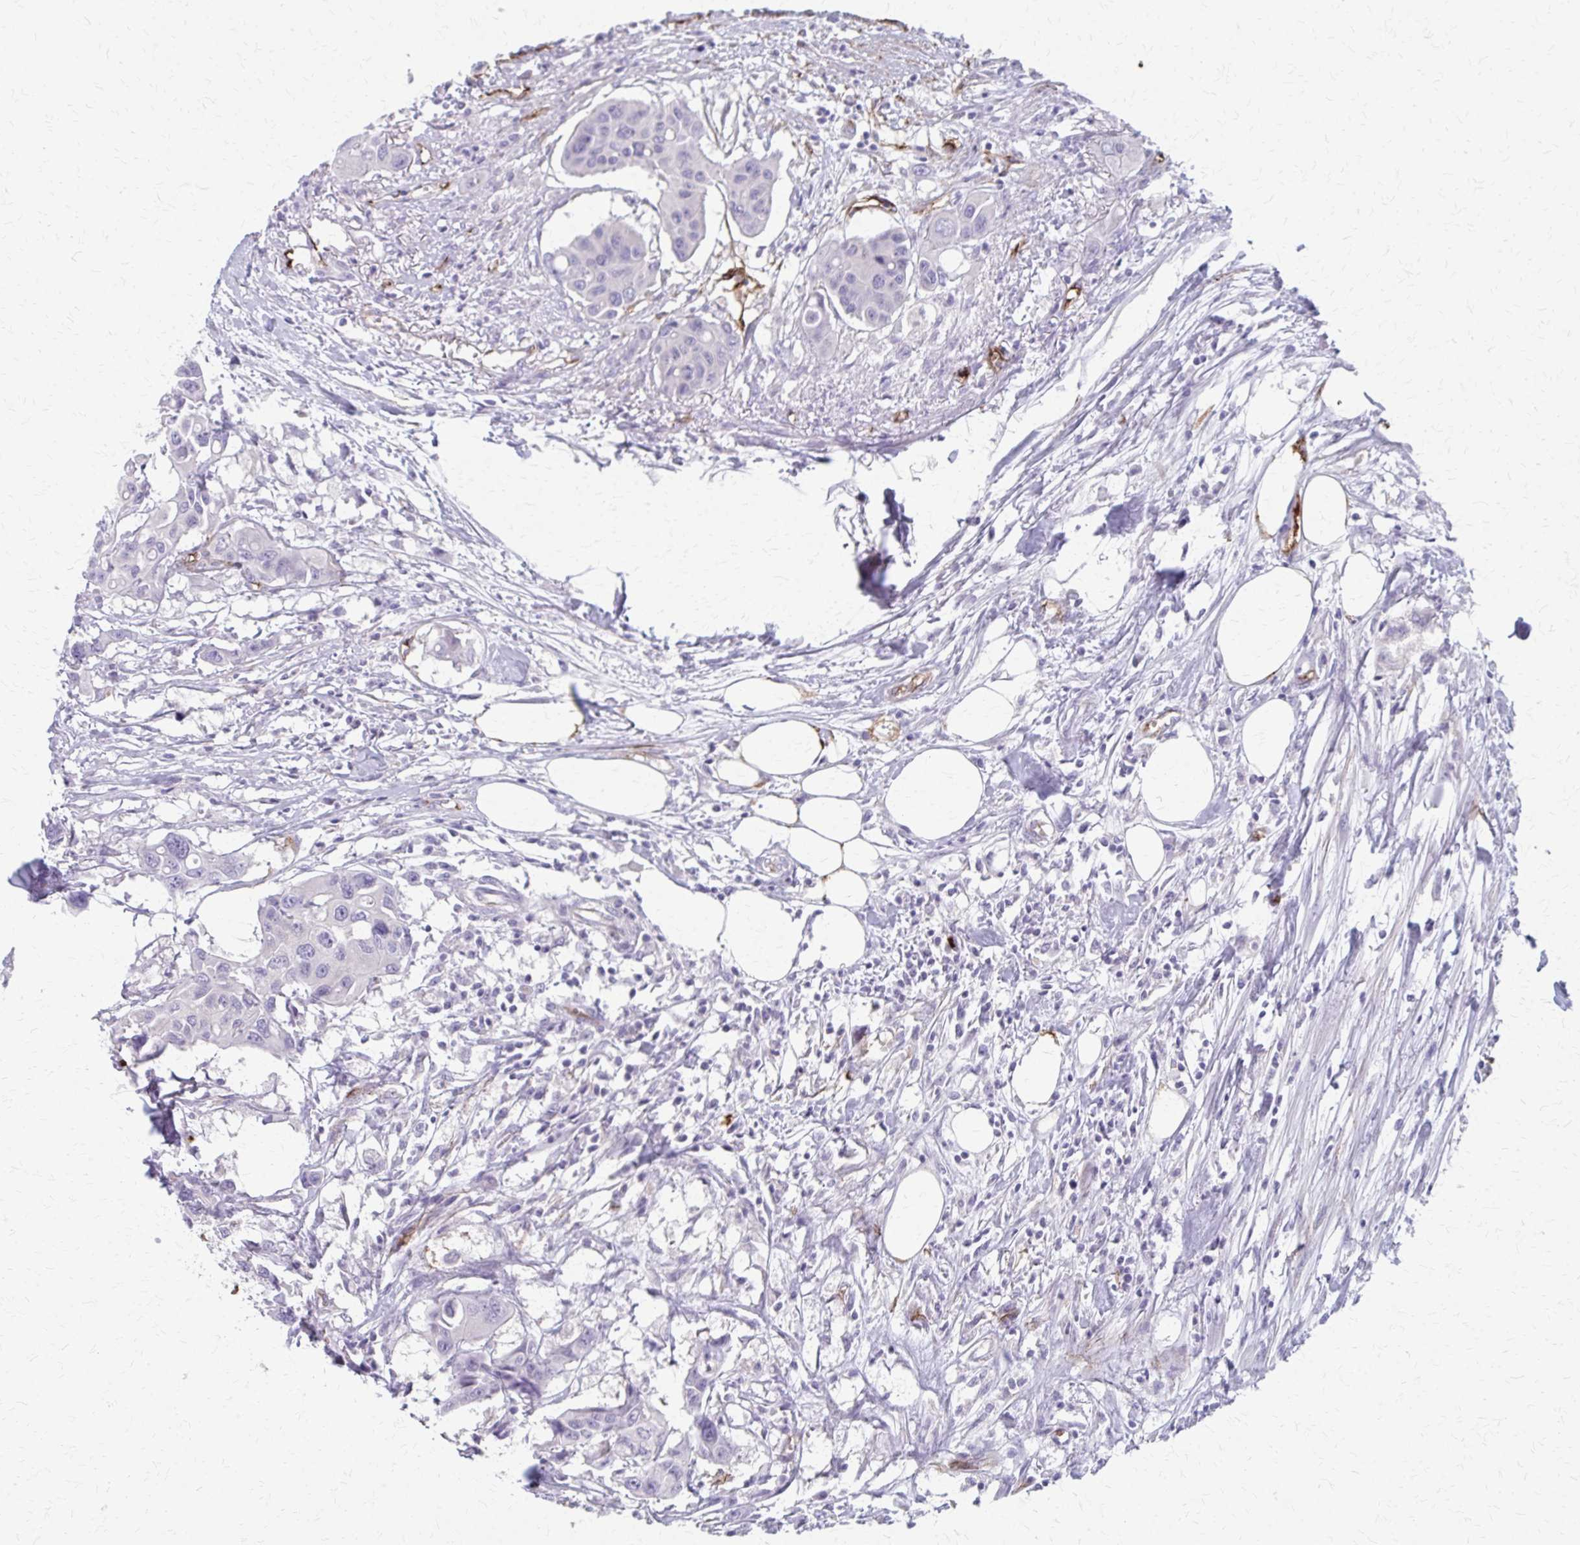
{"staining": {"intensity": "negative", "quantity": "none", "location": "none"}, "tissue": "colorectal cancer", "cell_type": "Tumor cells", "image_type": "cancer", "snomed": [{"axis": "morphology", "description": "Adenocarcinoma, NOS"}, {"axis": "topography", "description": "Colon"}], "caption": "A photomicrograph of colorectal cancer stained for a protein demonstrates no brown staining in tumor cells.", "gene": "ADIPOQ", "patient": {"sex": "male", "age": 77}}